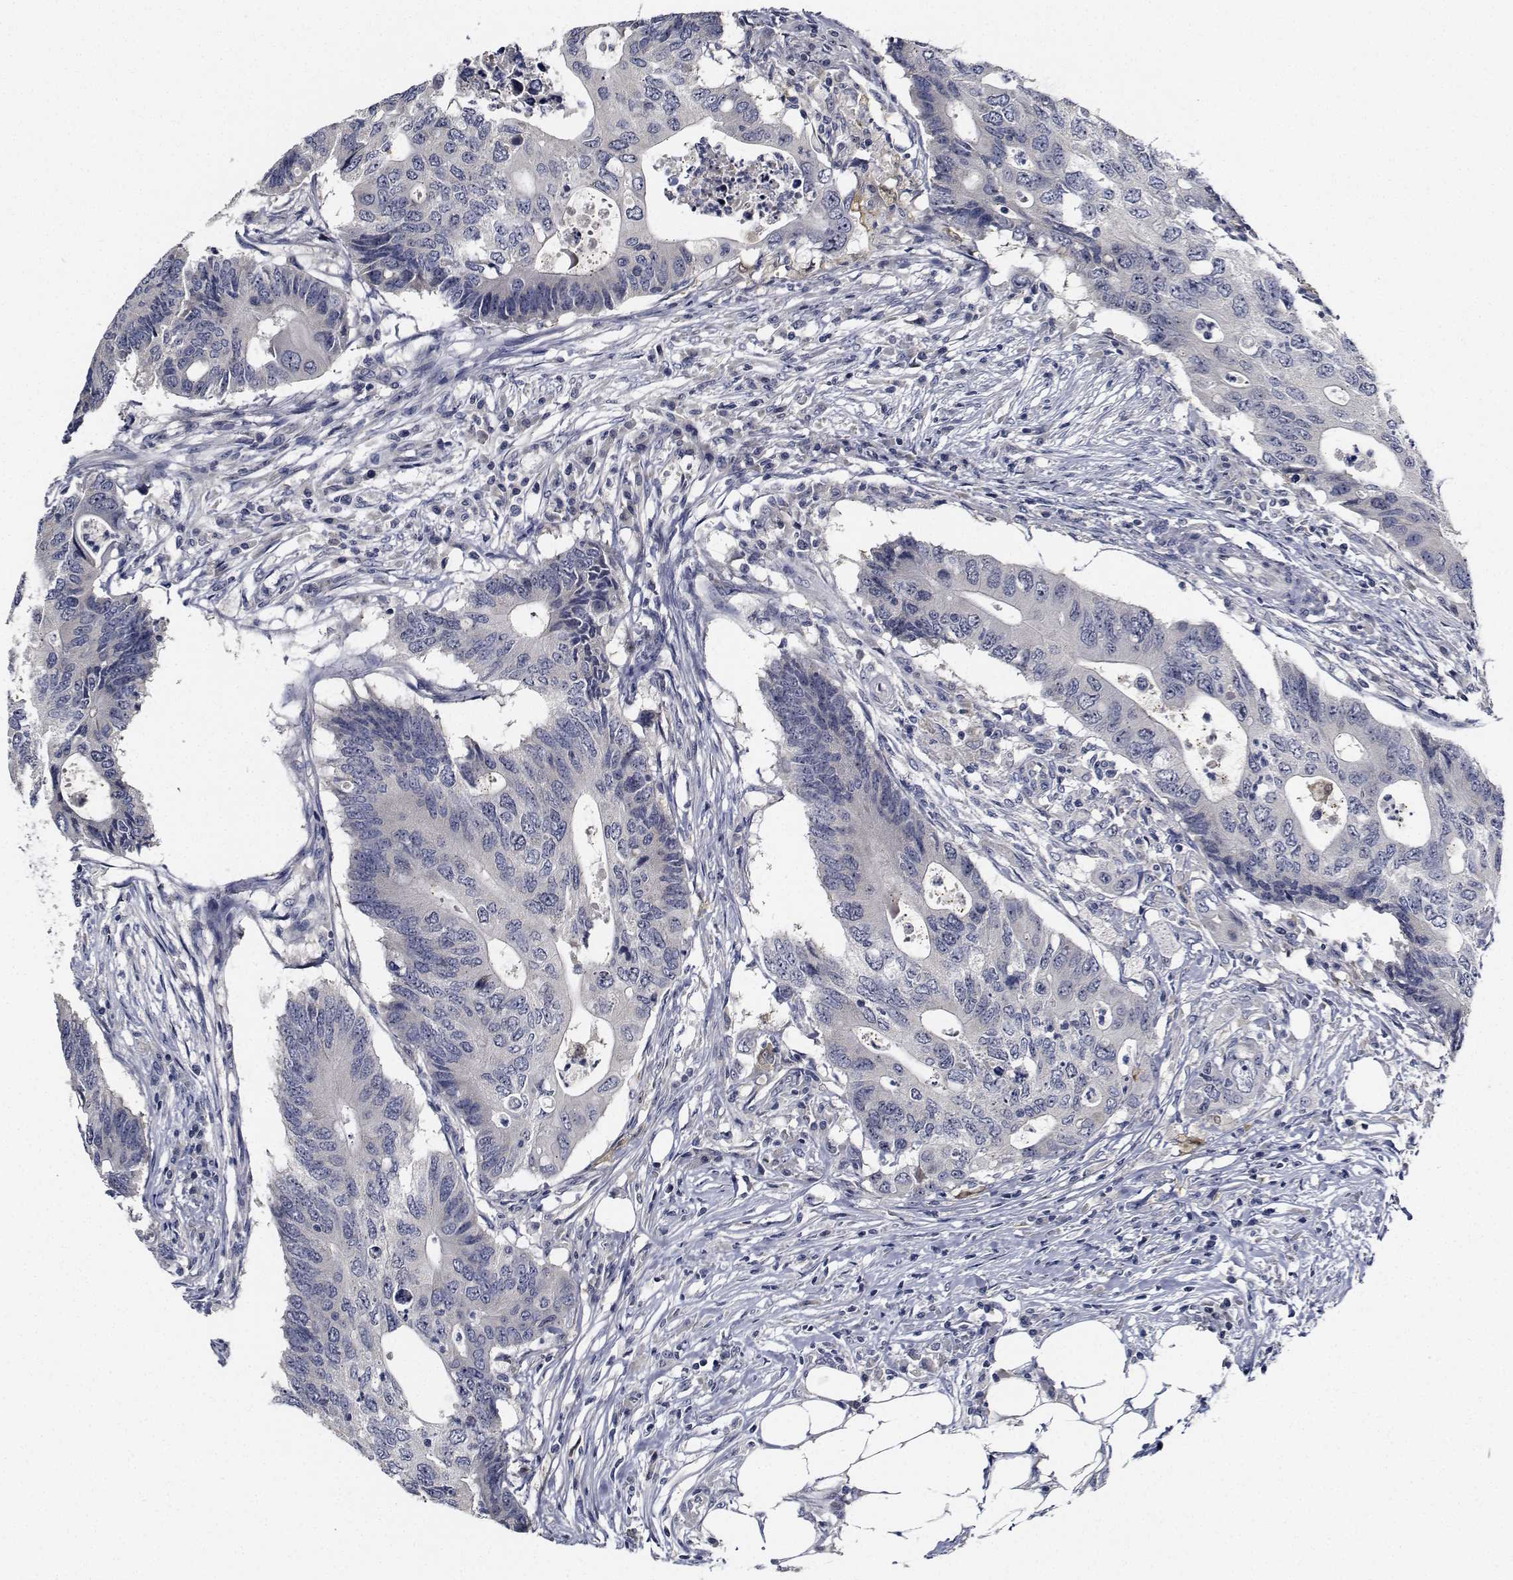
{"staining": {"intensity": "negative", "quantity": "none", "location": "none"}, "tissue": "colorectal cancer", "cell_type": "Tumor cells", "image_type": "cancer", "snomed": [{"axis": "morphology", "description": "Adenocarcinoma, NOS"}, {"axis": "topography", "description": "Colon"}], "caption": "This photomicrograph is of colorectal adenocarcinoma stained with immunohistochemistry to label a protein in brown with the nuclei are counter-stained blue. There is no expression in tumor cells.", "gene": "NVL", "patient": {"sex": "male", "age": 71}}